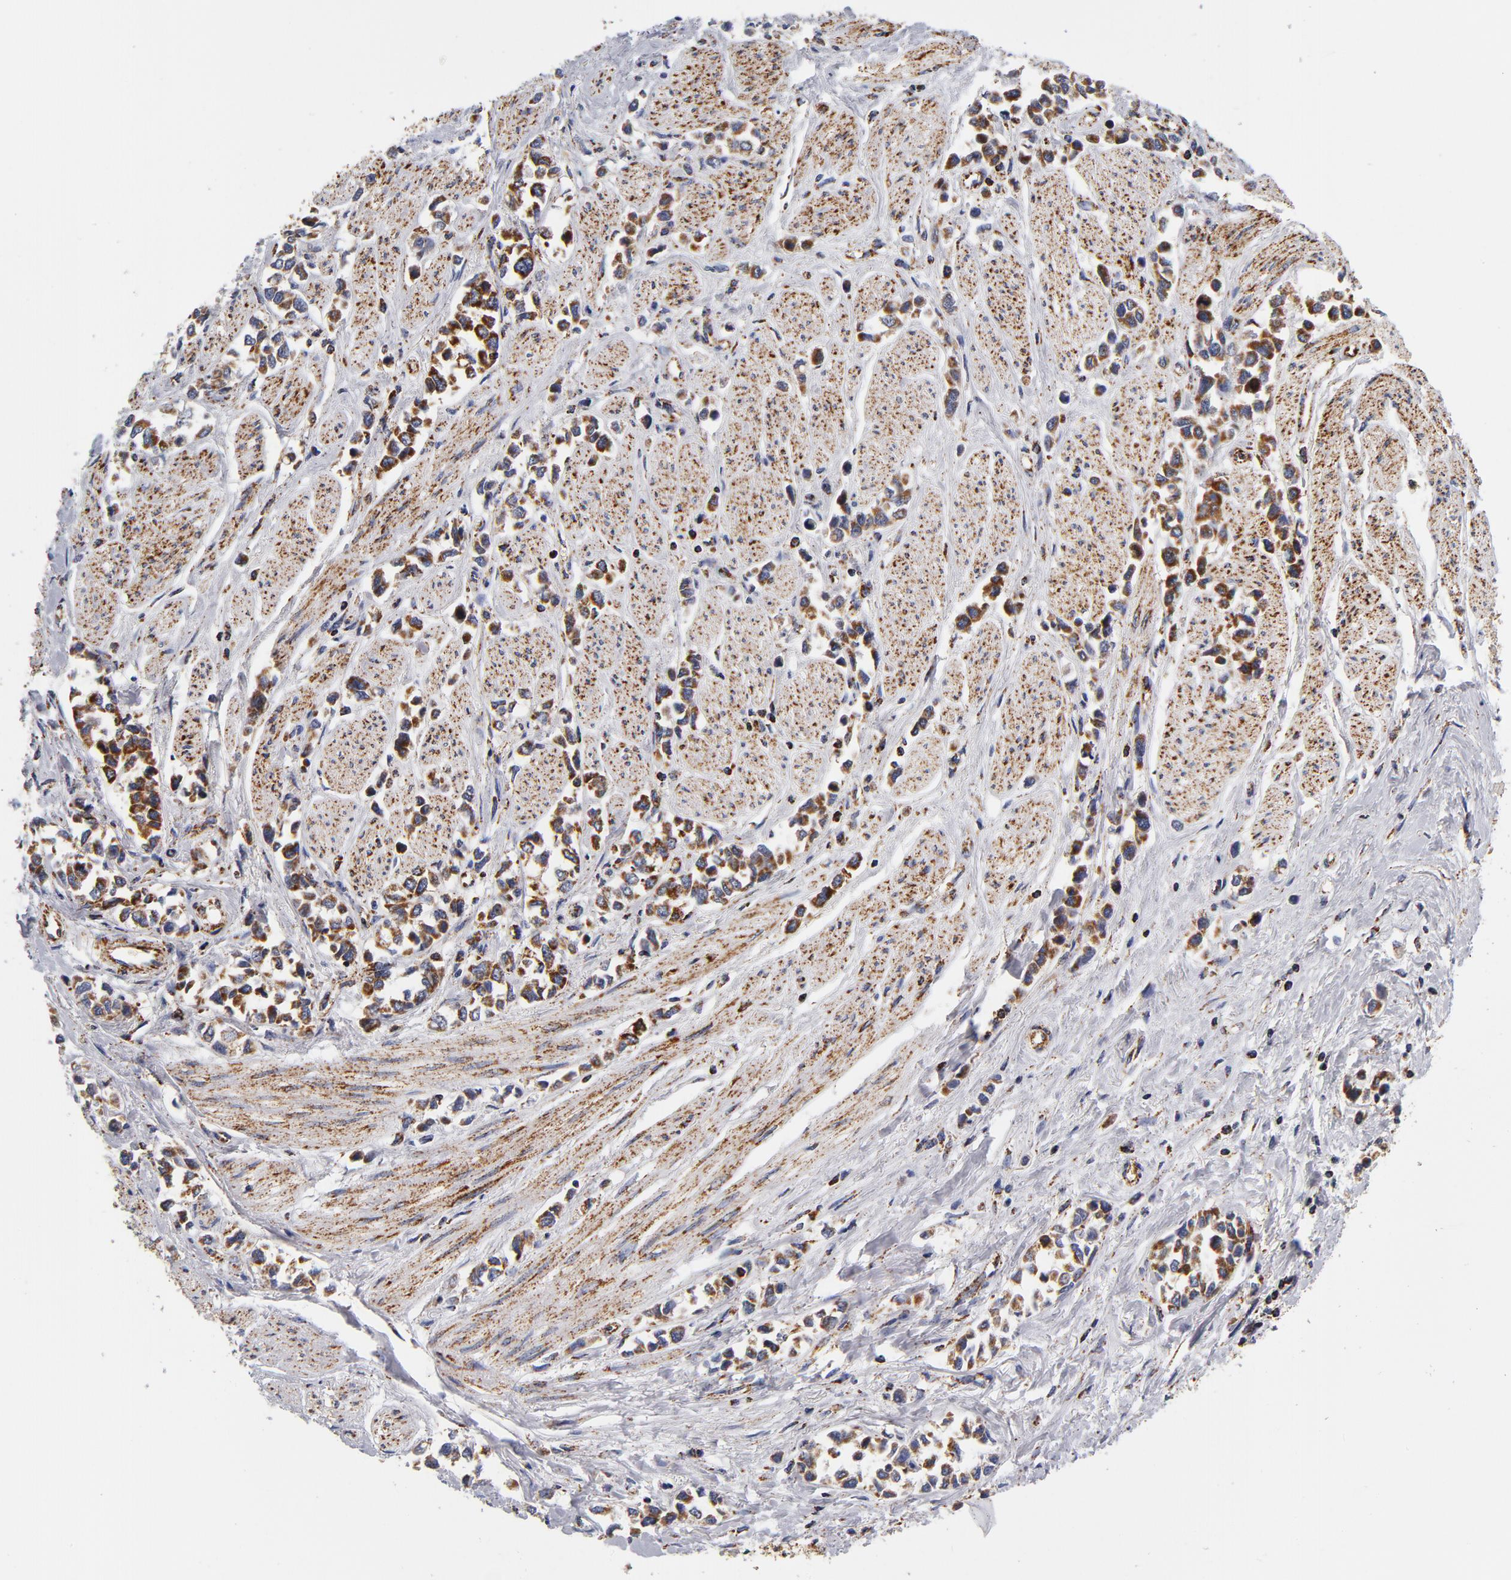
{"staining": {"intensity": "strong", "quantity": ">75%", "location": "cytoplasmic/membranous"}, "tissue": "stomach cancer", "cell_type": "Tumor cells", "image_type": "cancer", "snomed": [{"axis": "morphology", "description": "Adenocarcinoma, NOS"}, {"axis": "topography", "description": "Stomach, upper"}], "caption": "Adenocarcinoma (stomach) was stained to show a protein in brown. There is high levels of strong cytoplasmic/membranous expression in about >75% of tumor cells. (Stains: DAB (3,3'-diaminobenzidine) in brown, nuclei in blue, Microscopy: brightfield microscopy at high magnification).", "gene": "ECHS1", "patient": {"sex": "male", "age": 76}}